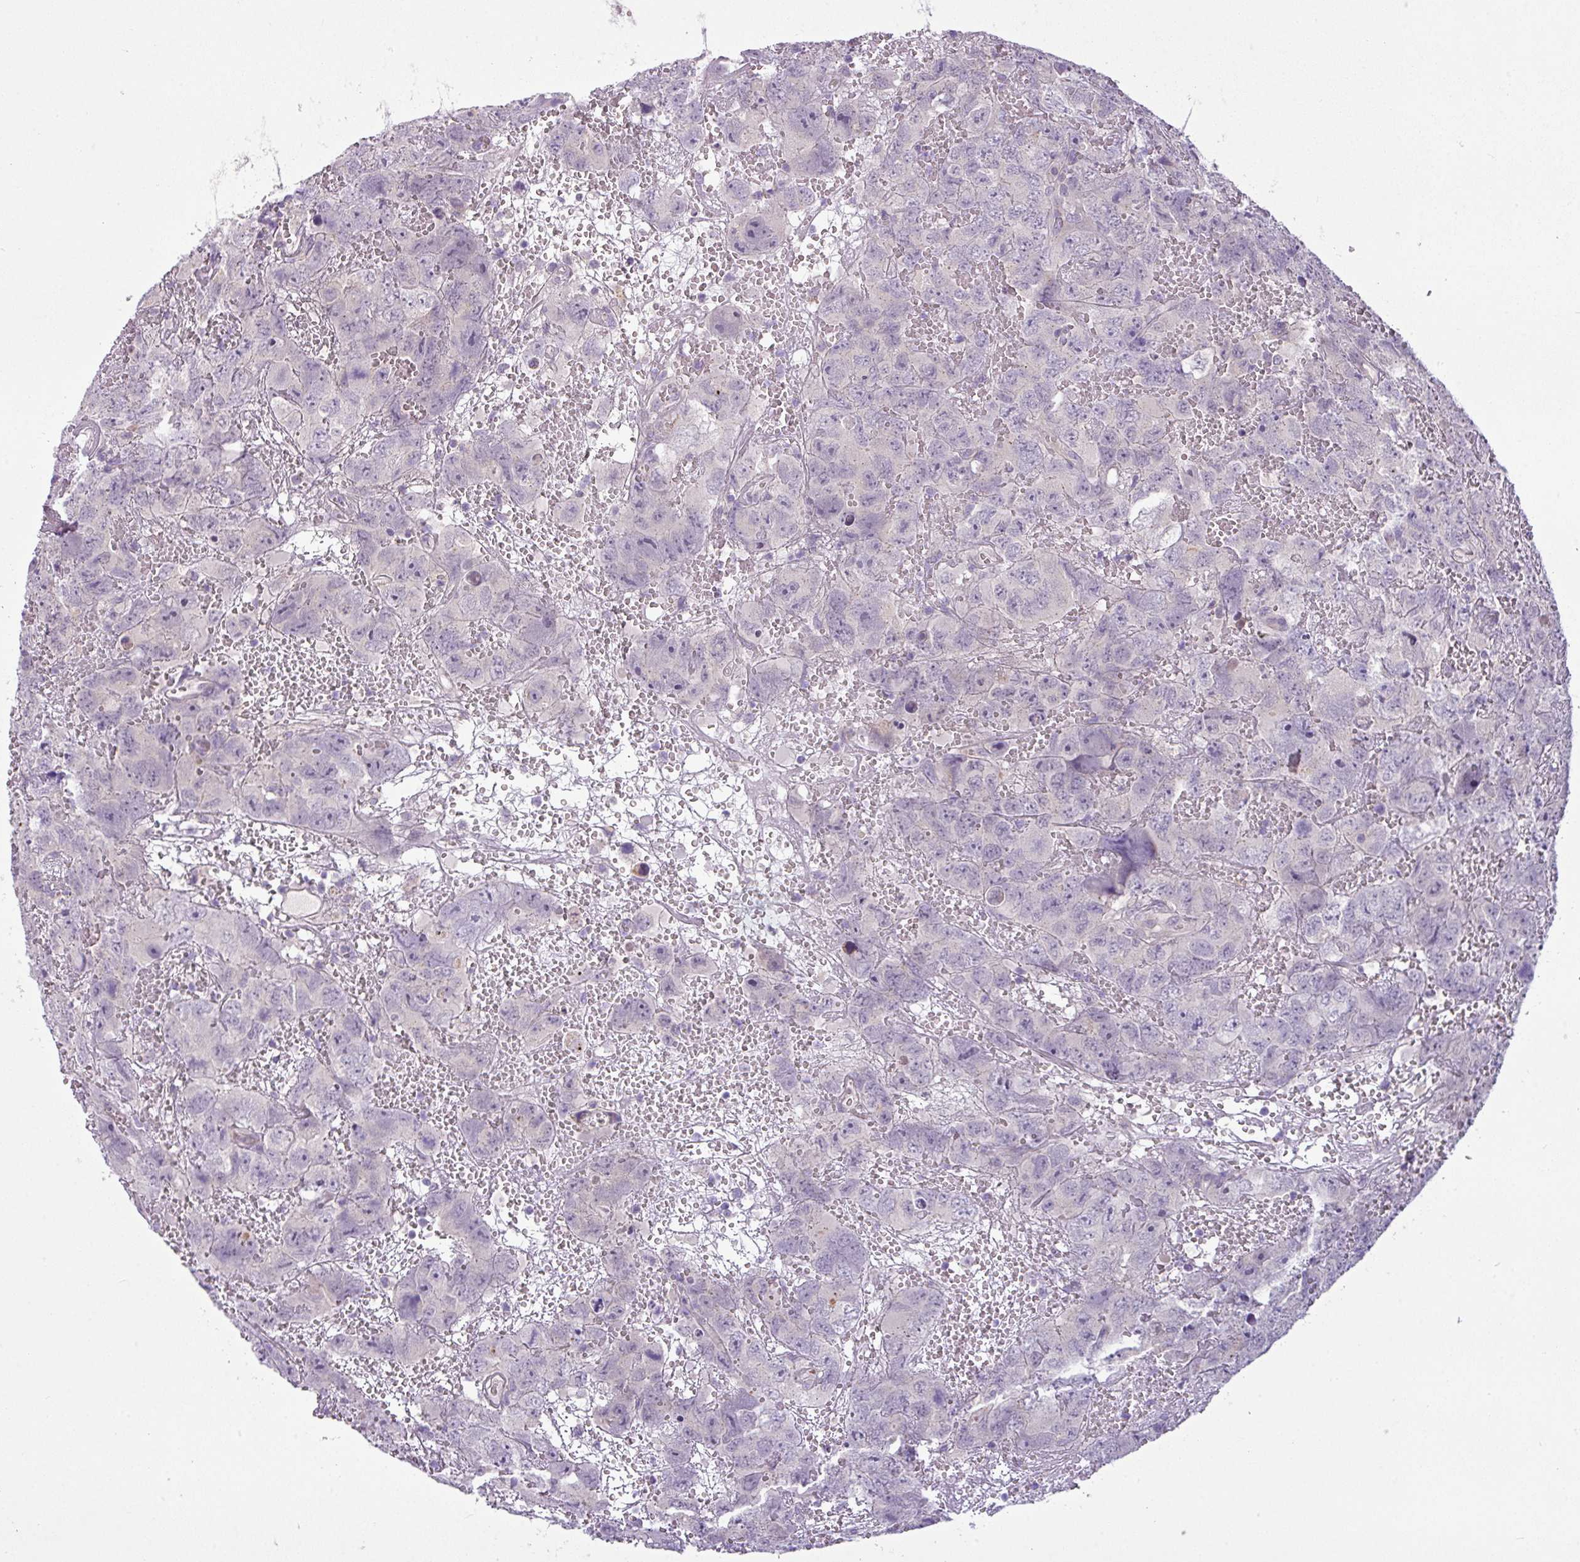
{"staining": {"intensity": "negative", "quantity": "none", "location": "none"}, "tissue": "testis cancer", "cell_type": "Tumor cells", "image_type": "cancer", "snomed": [{"axis": "morphology", "description": "Carcinoma, Embryonal, NOS"}, {"axis": "topography", "description": "Testis"}], "caption": "Testis embryonal carcinoma stained for a protein using immunohistochemistry displays no positivity tumor cells.", "gene": "TMEM178B", "patient": {"sex": "male", "age": 45}}